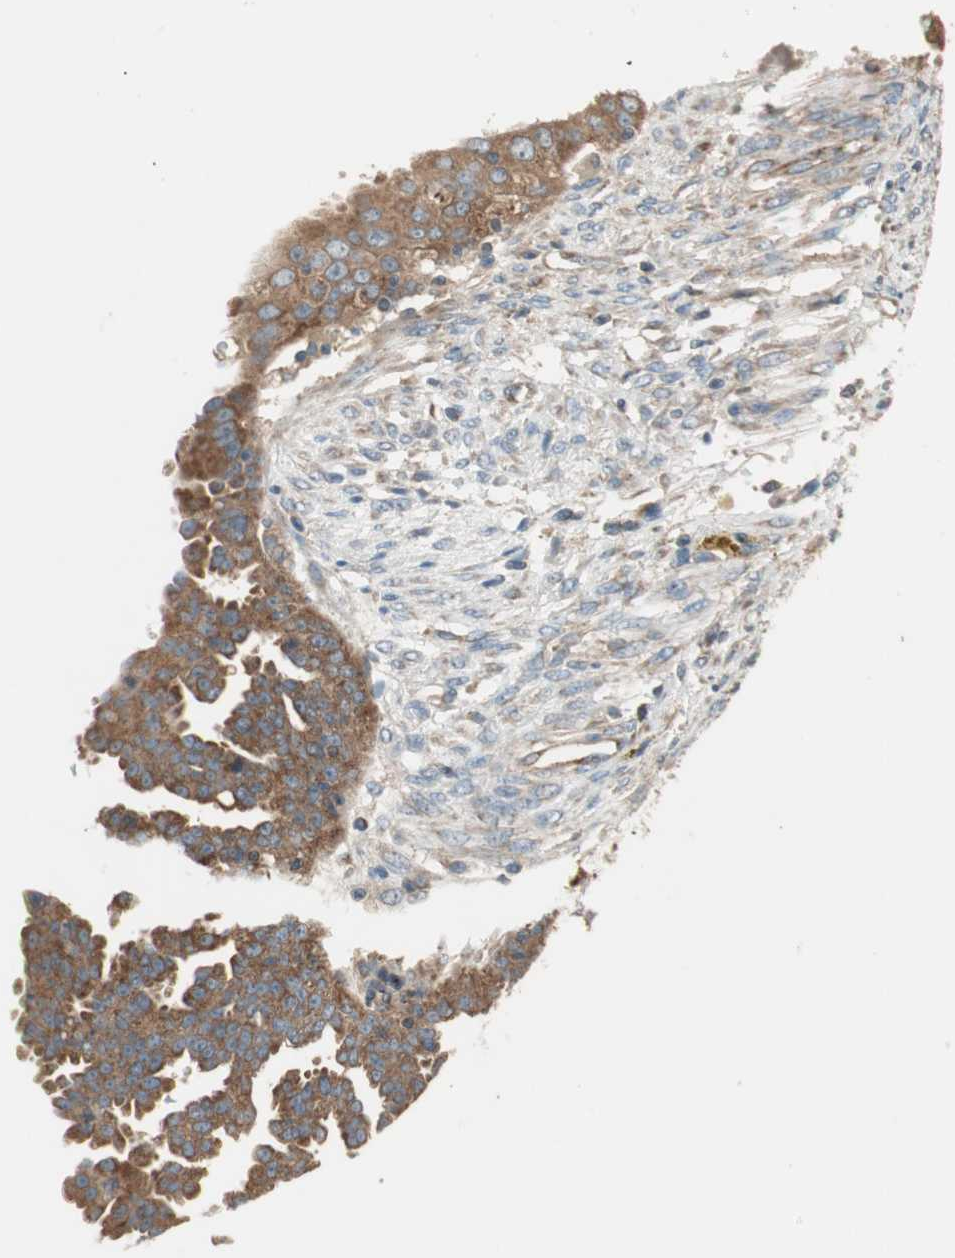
{"staining": {"intensity": "strong", "quantity": ">75%", "location": "cytoplasmic/membranous"}, "tissue": "ovarian cancer", "cell_type": "Tumor cells", "image_type": "cancer", "snomed": [{"axis": "morphology", "description": "Cystadenocarcinoma, serous, NOS"}, {"axis": "topography", "description": "Ovary"}], "caption": "Immunohistochemistry (IHC) (DAB) staining of ovarian cancer reveals strong cytoplasmic/membranous protein positivity in about >75% of tumor cells.", "gene": "CC2D1A", "patient": {"sex": "female", "age": 58}}